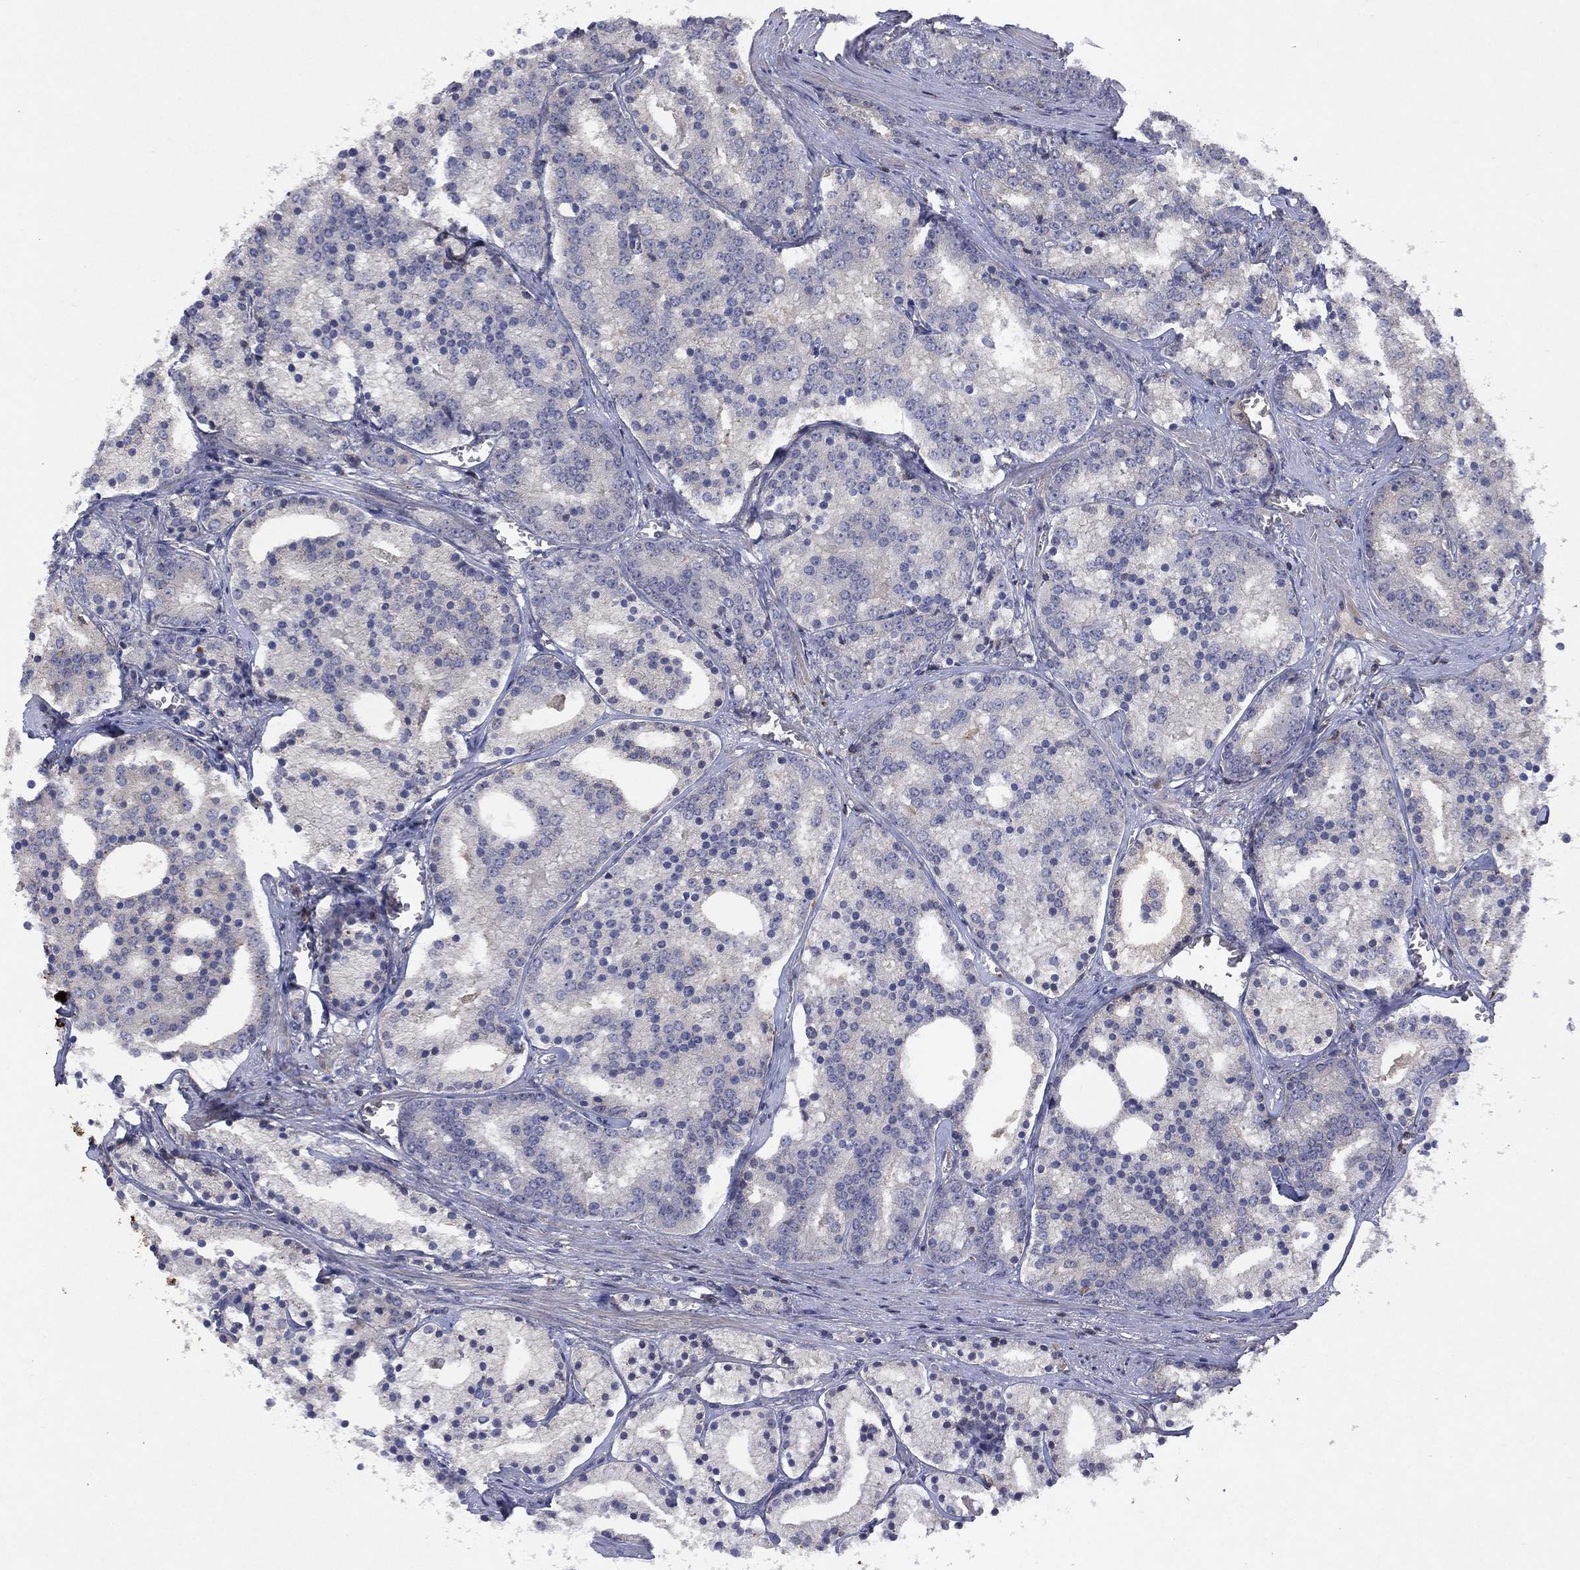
{"staining": {"intensity": "negative", "quantity": "none", "location": "none"}, "tissue": "prostate cancer", "cell_type": "Tumor cells", "image_type": "cancer", "snomed": [{"axis": "morphology", "description": "Adenocarcinoma, NOS"}, {"axis": "topography", "description": "Prostate"}], "caption": "Prostate cancer (adenocarcinoma) stained for a protein using immunohistochemistry shows no staining tumor cells.", "gene": "DOCK8", "patient": {"sex": "male", "age": 69}}